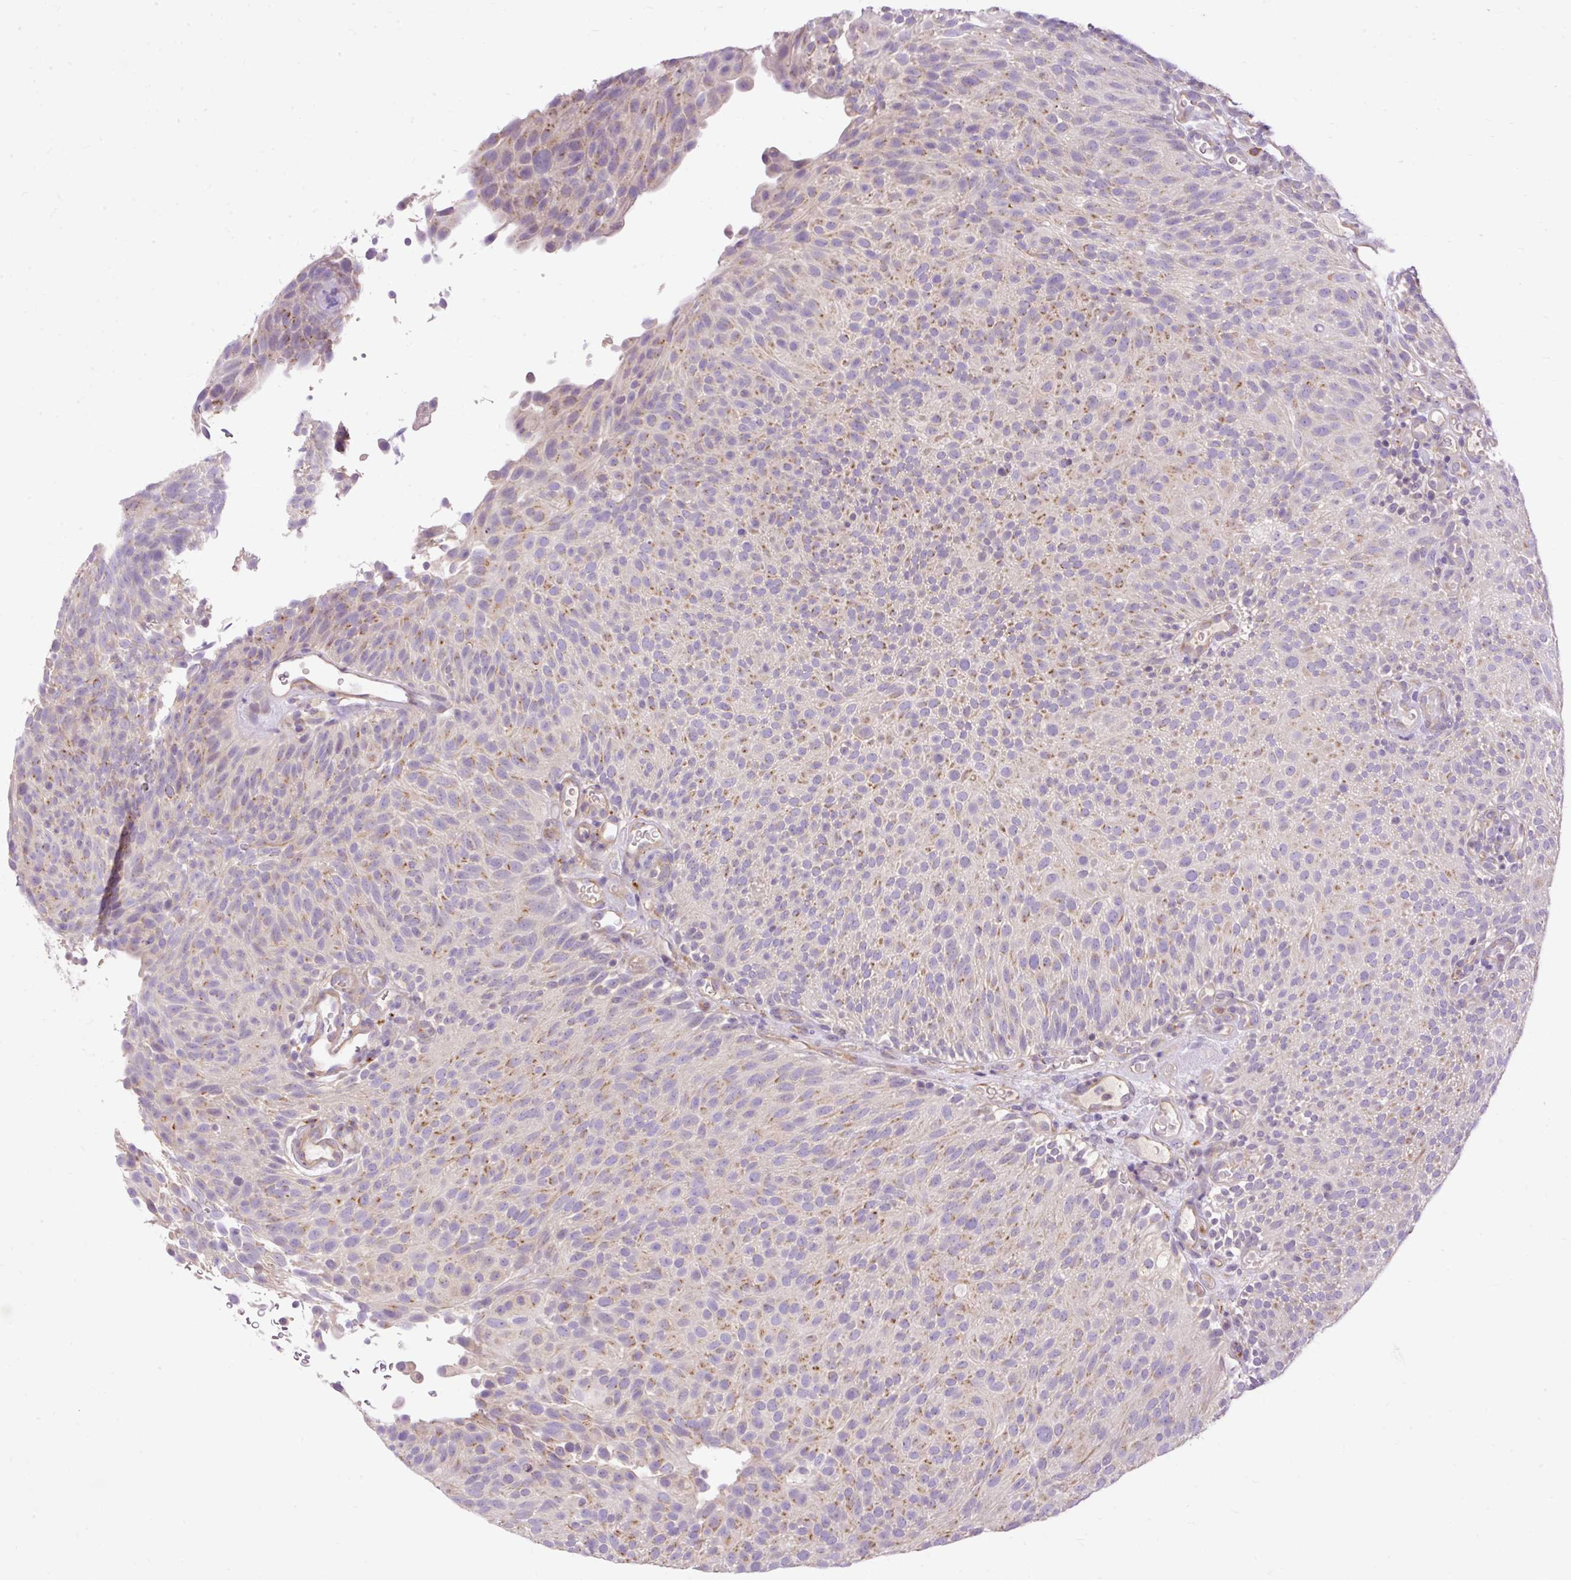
{"staining": {"intensity": "moderate", "quantity": "25%-75%", "location": "cytoplasmic/membranous"}, "tissue": "urothelial cancer", "cell_type": "Tumor cells", "image_type": "cancer", "snomed": [{"axis": "morphology", "description": "Urothelial carcinoma, Low grade"}, {"axis": "topography", "description": "Urinary bladder"}], "caption": "IHC of low-grade urothelial carcinoma reveals medium levels of moderate cytoplasmic/membranous staining in approximately 25%-75% of tumor cells.", "gene": "HEXB", "patient": {"sex": "male", "age": 78}}